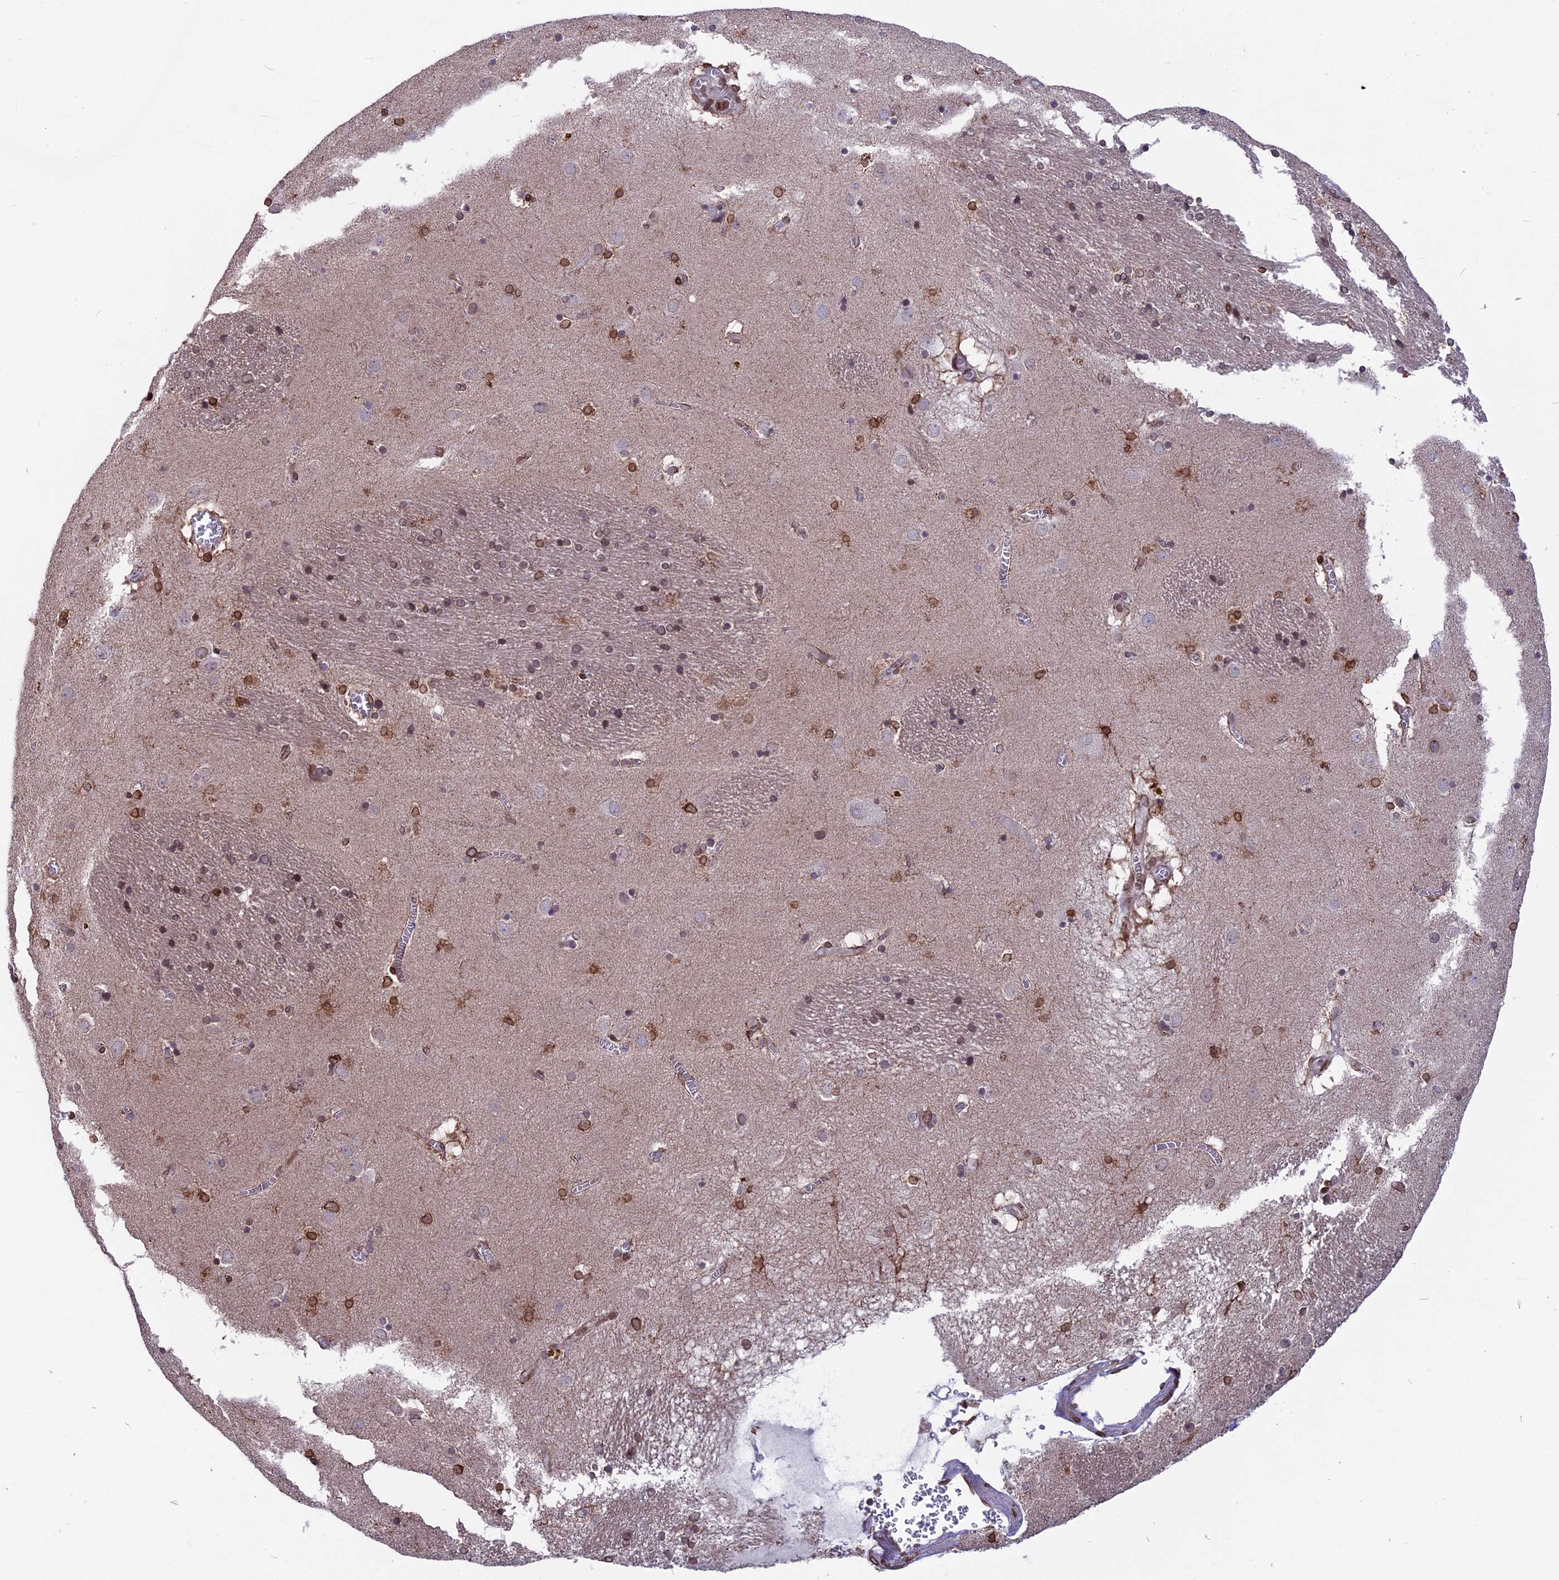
{"staining": {"intensity": "moderate", "quantity": ">75%", "location": "cytoplasmic/membranous,nuclear"}, "tissue": "caudate", "cell_type": "Glial cells", "image_type": "normal", "snomed": [{"axis": "morphology", "description": "Normal tissue, NOS"}, {"axis": "topography", "description": "Lateral ventricle wall"}], "caption": "IHC staining of unremarkable caudate, which demonstrates medium levels of moderate cytoplasmic/membranous,nuclear staining in approximately >75% of glial cells indicating moderate cytoplasmic/membranous,nuclear protein positivity. The staining was performed using DAB (3,3'-diaminobenzidine) (brown) for protein detection and nuclei were counterstained in hematoxylin (blue).", "gene": "PTCHD4", "patient": {"sex": "male", "age": 70}}